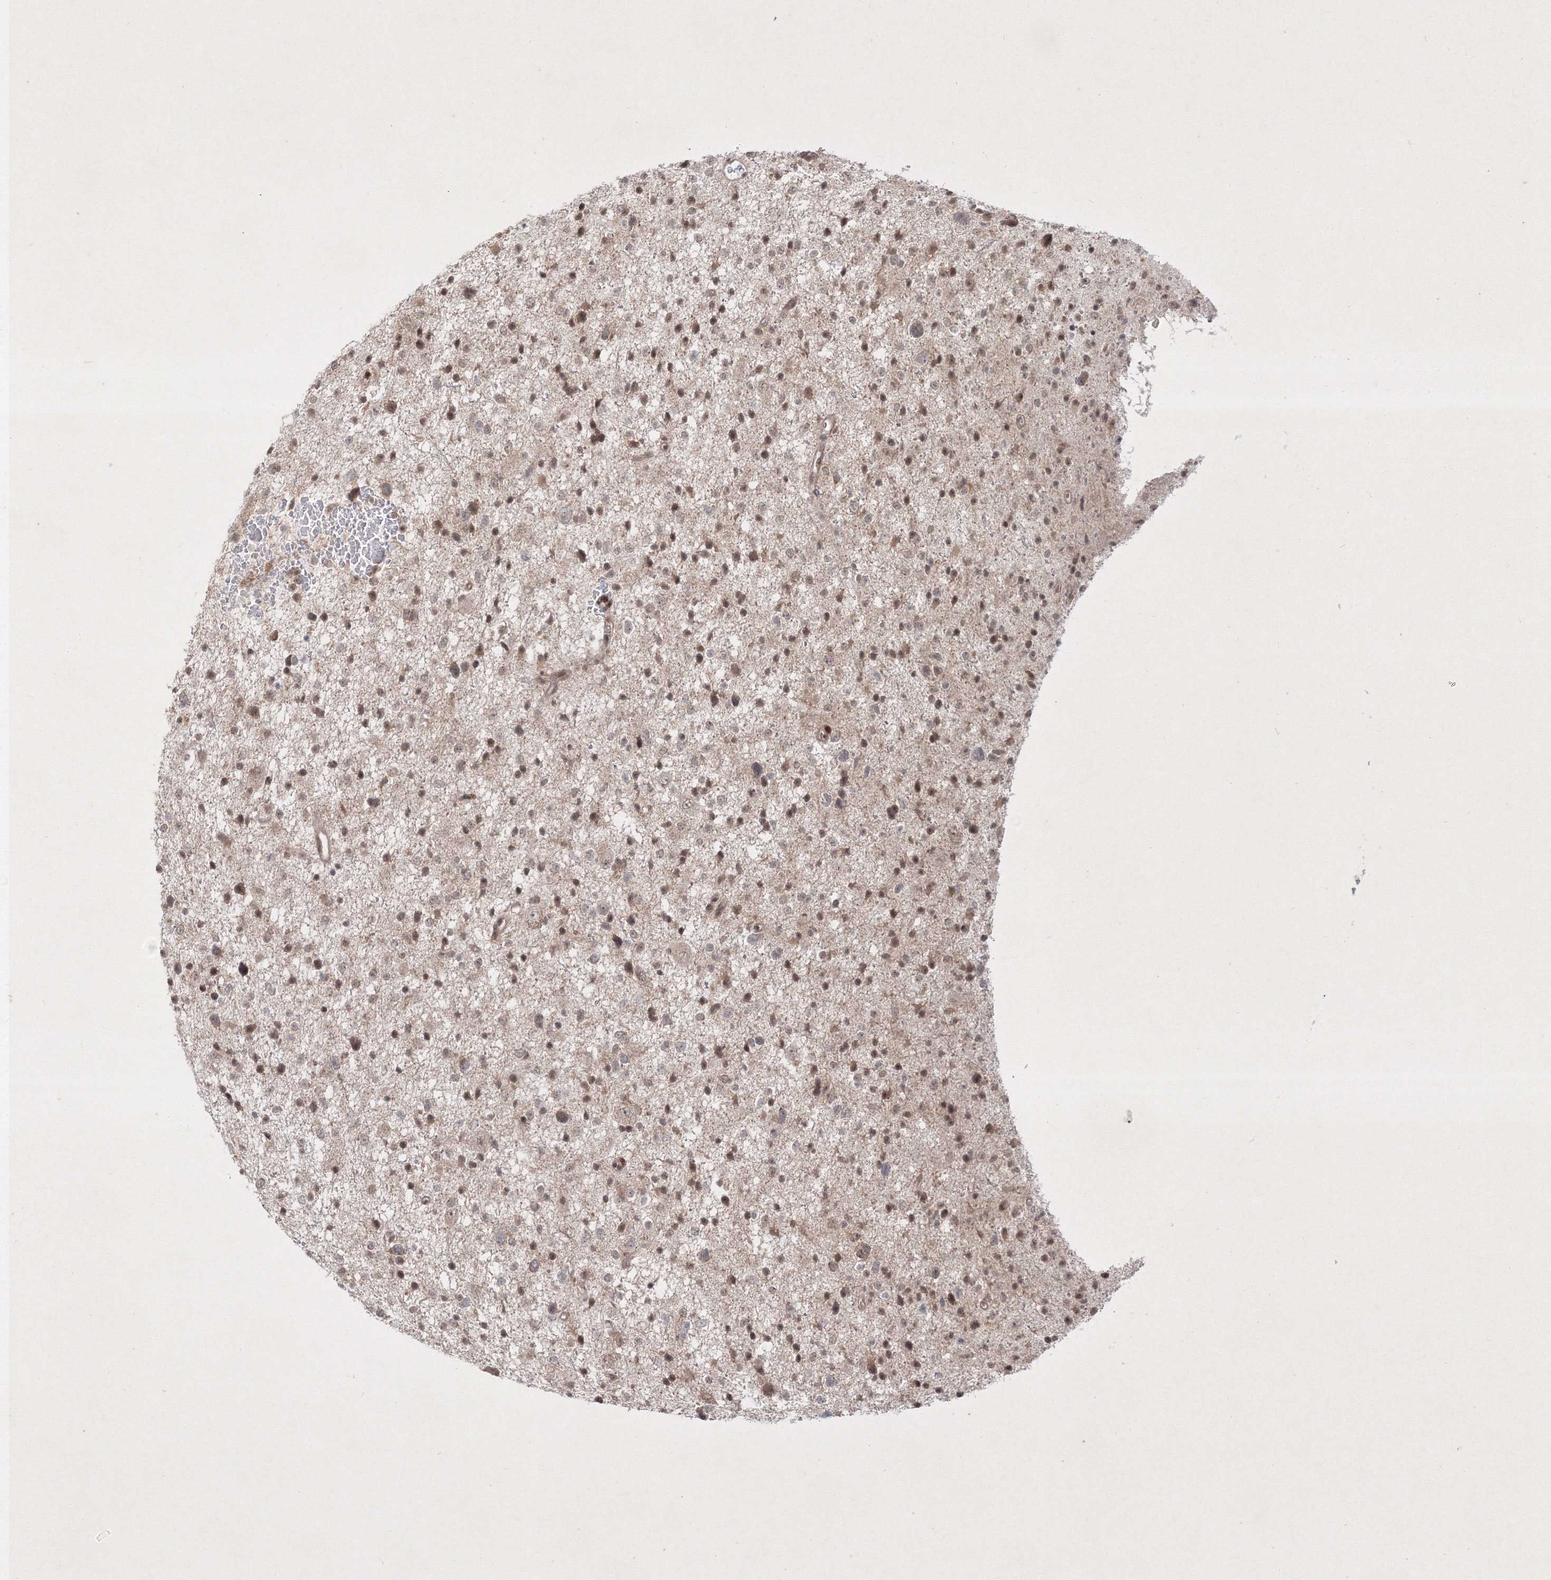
{"staining": {"intensity": "weak", "quantity": "25%-75%", "location": "cytoplasmic/membranous,nuclear"}, "tissue": "glioma", "cell_type": "Tumor cells", "image_type": "cancer", "snomed": [{"axis": "morphology", "description": "Glioma, malignant, Low grade"}, {"axis": "topography", "description": "Brain"}], "caption": "Tumor cells display weak cytoplasmic/membranous and nuclear positivity in about 25%-75% of cells in low-grade glioma (malignant).", "gene": "TAB1", "patient": {"sex": "female", "age": 37}}